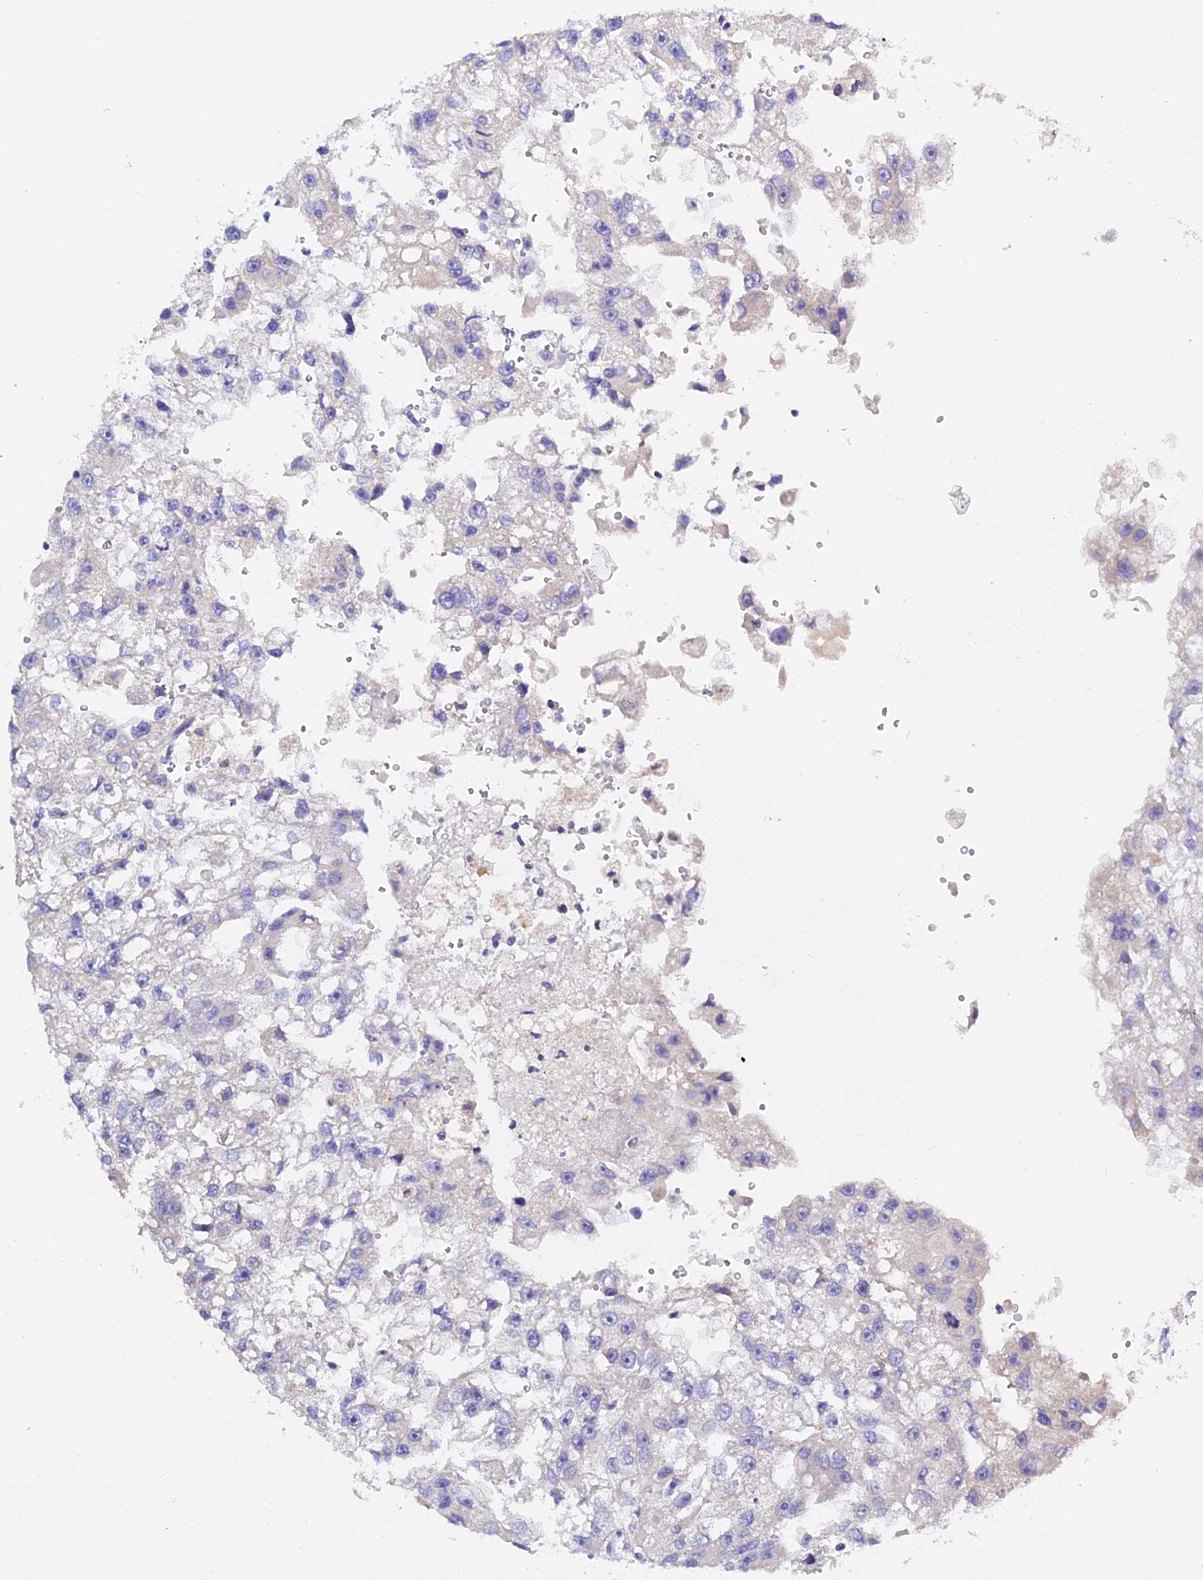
{"staining": {"intensity": "negative", "quantity": "none", "location": "none"}, "tissue": "renal cancer", "cell_type": "Tumor cells", "image_type": "cancer", "snomed": [{"axis": "morphology", "description": "Adenocarcinoma, NOS"}, {"axis": "topography", "description": "Kidney"}], "caption": "The immunohistochemistry micrograph has no significant staining in tumor cells of renal cancer (adenocarcinoma) tissue.", "gene": "RTTN", "patient": {"sex": "male", "age": 63}}